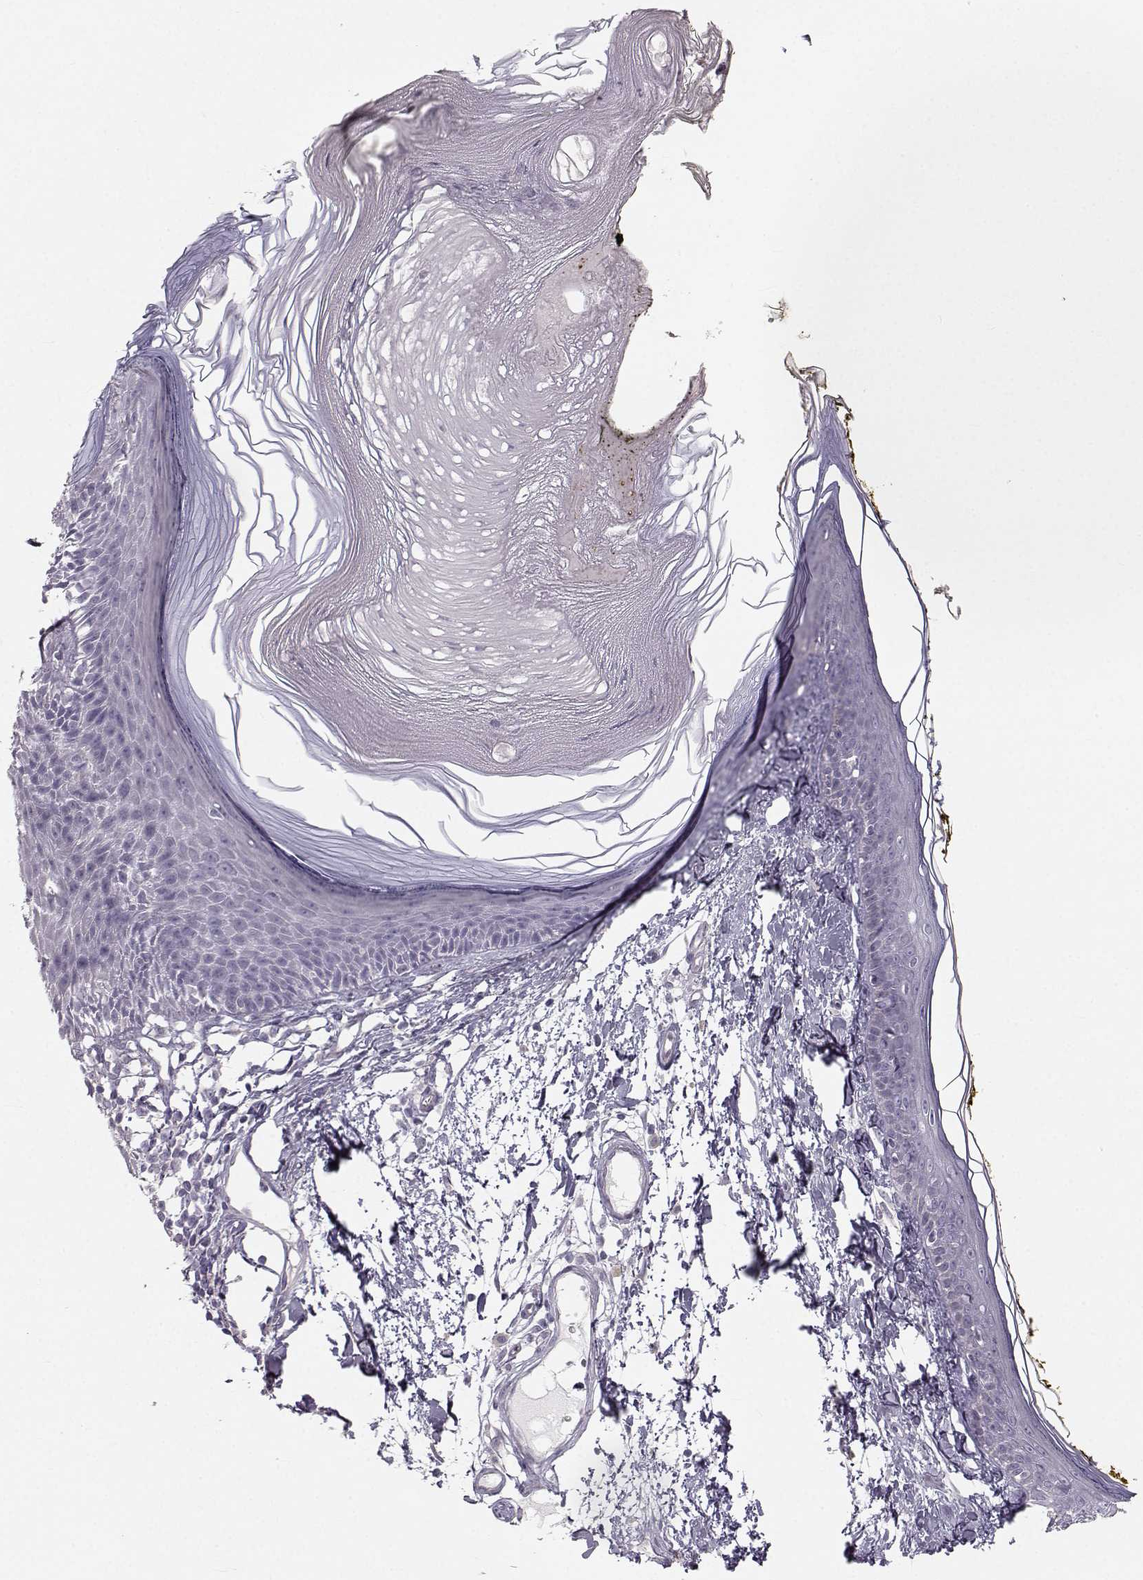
{"staining": {"intensity": "negative", "quantity": "none", "location": "none"}, "tissue": "skin", "cell_type": "Fibroblasts", "image_type": "normal", "snomed": [{"axis": "morphology", "description": "Normal tissue, NOS"}, {"axis": "topography", "description": "Skin"}], "caption": "Human skin stained for a protein using IHC shows no staining in fibroblasts.", "gene": "OIP5", "patient": {"sex": "male", "age": 76}}